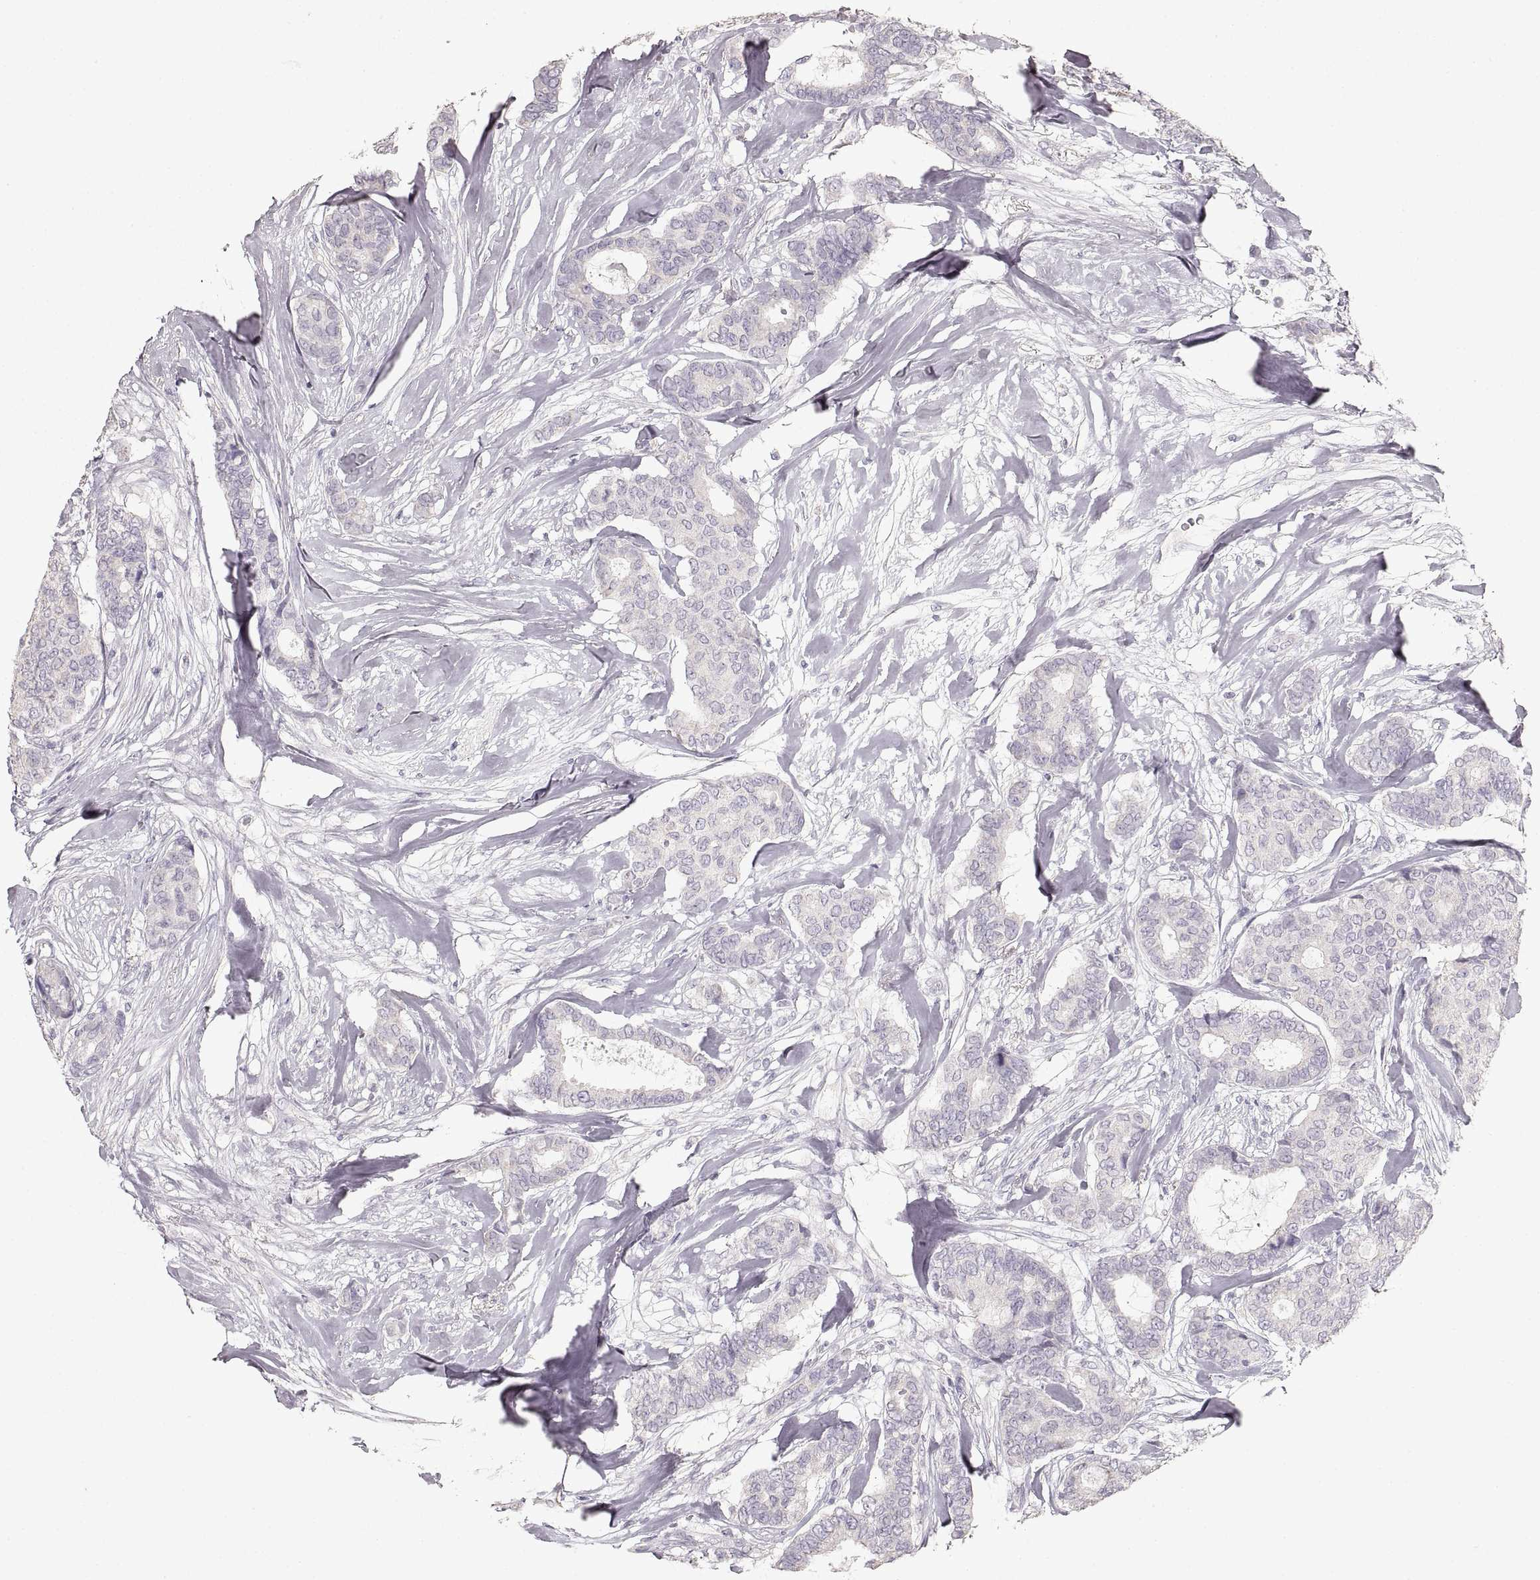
{"staining": {"intensity": "negative", "quantity": "none", "location": "none"}, "tissue": "breast cancer", "cell_type": "Tumor cells", "image_type": "cancer", "snomed": [{"axis": "morphology", "description": "Duct carcinoma"}, {"axis": "topography", "description": "Breast"}], "caption": "There is no significant staining in tumor cells of breast cancer. (Immunohistochemistry, brightfield microscopy, high magnification).", "gene": "ZP3", "patient": {"sex": "female", "age": 75}}